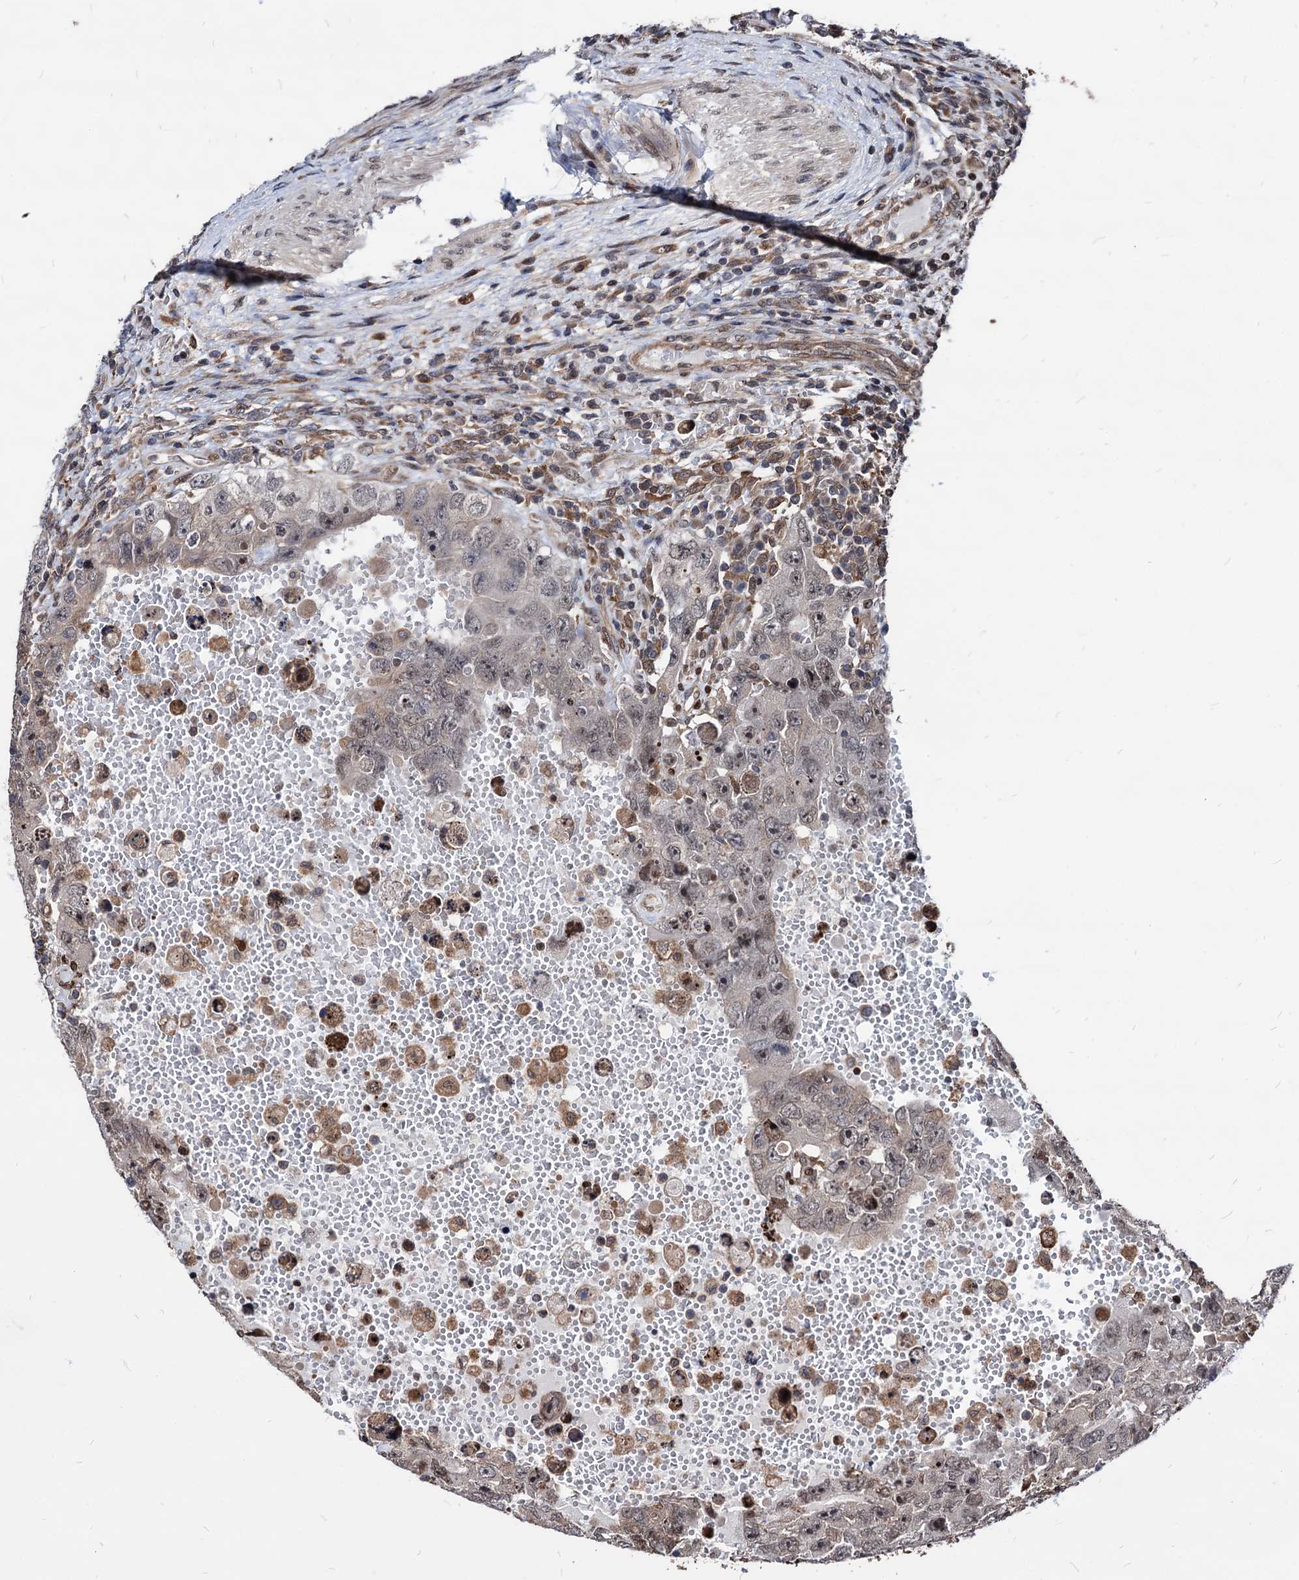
{"staining": {"intensity": "negative", "quantity": "none", "location": "none"}, "tissue": "testis cancer", "cell_type": "Tumor cells", "image_type": "cancer", "snomed": [{"axis": "morphology", "description": "Carcinoma, Embryonal, NOS"}, {"axis": "topography", "description": "Testis"}], "caption": "The immunohistochemistry (IHC) micrograph has no significant expression in tumor cells of embryonal carcinoma (testis) tissue.", "gene": "ANKRD12", "patient": {"sex": "male", "age": 26}}